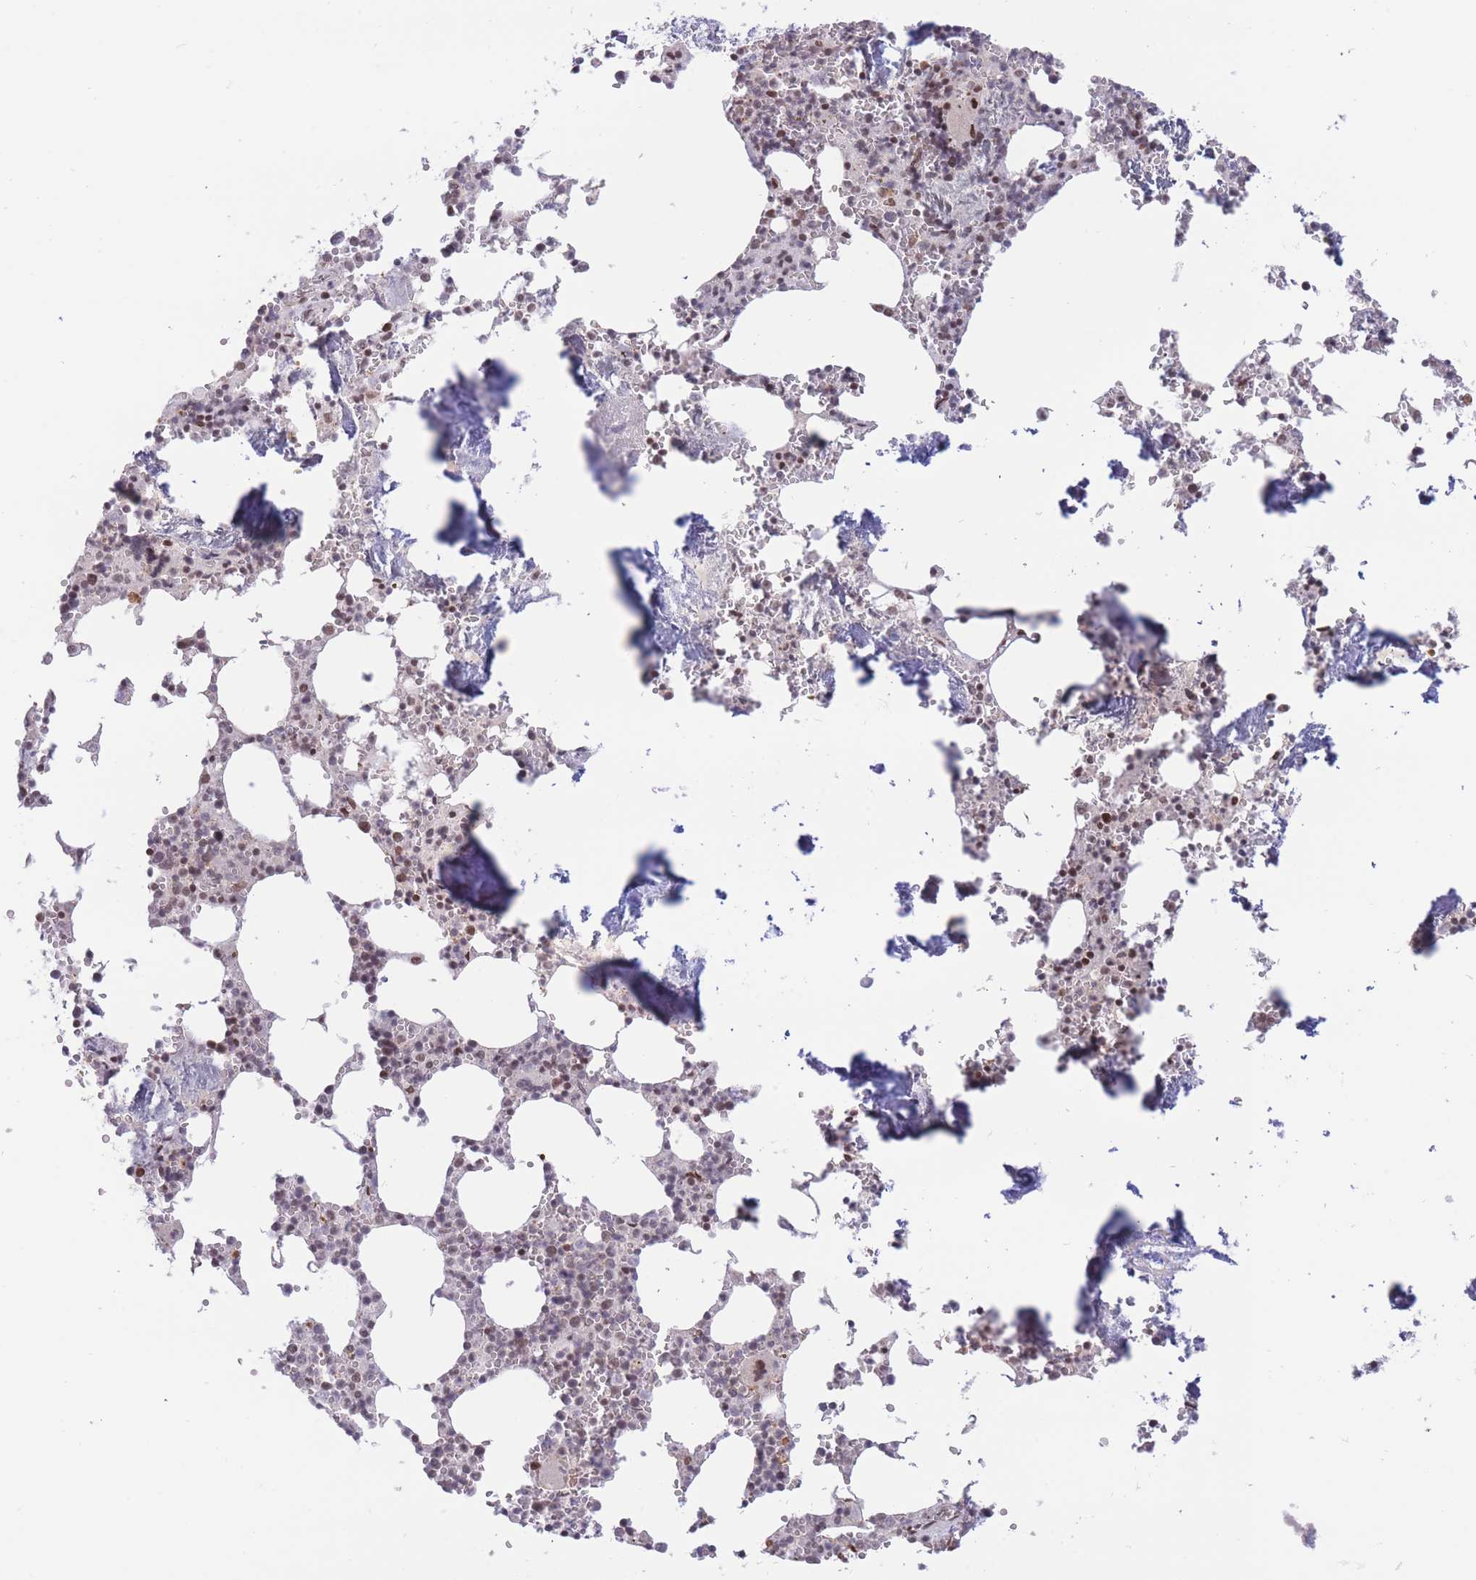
{"staining": {"intensity": "moderate", "quantity": "25%-75%", "location": "nuclear"}, "tissue": "bone marrow", "cell_type": "Hematopoietic cells", "image_type": "normal", "snomed": [{"axis": "morphology", "description": "Normal tissue, NOS"}, {"axis": "topography", "description": "Bone marrow"}], "caption": "Bone marrow stained with DAB (3,3'-diaminobenzidine) IHC displays medium levels of moderate nuclear expression in approximately 25%-75% of hematopoietic cells. (Brightfield microscopy of DAB IHC at high magnification).", "gene": "TARBP2", "patient": {"sex": "male", "age": 54}}